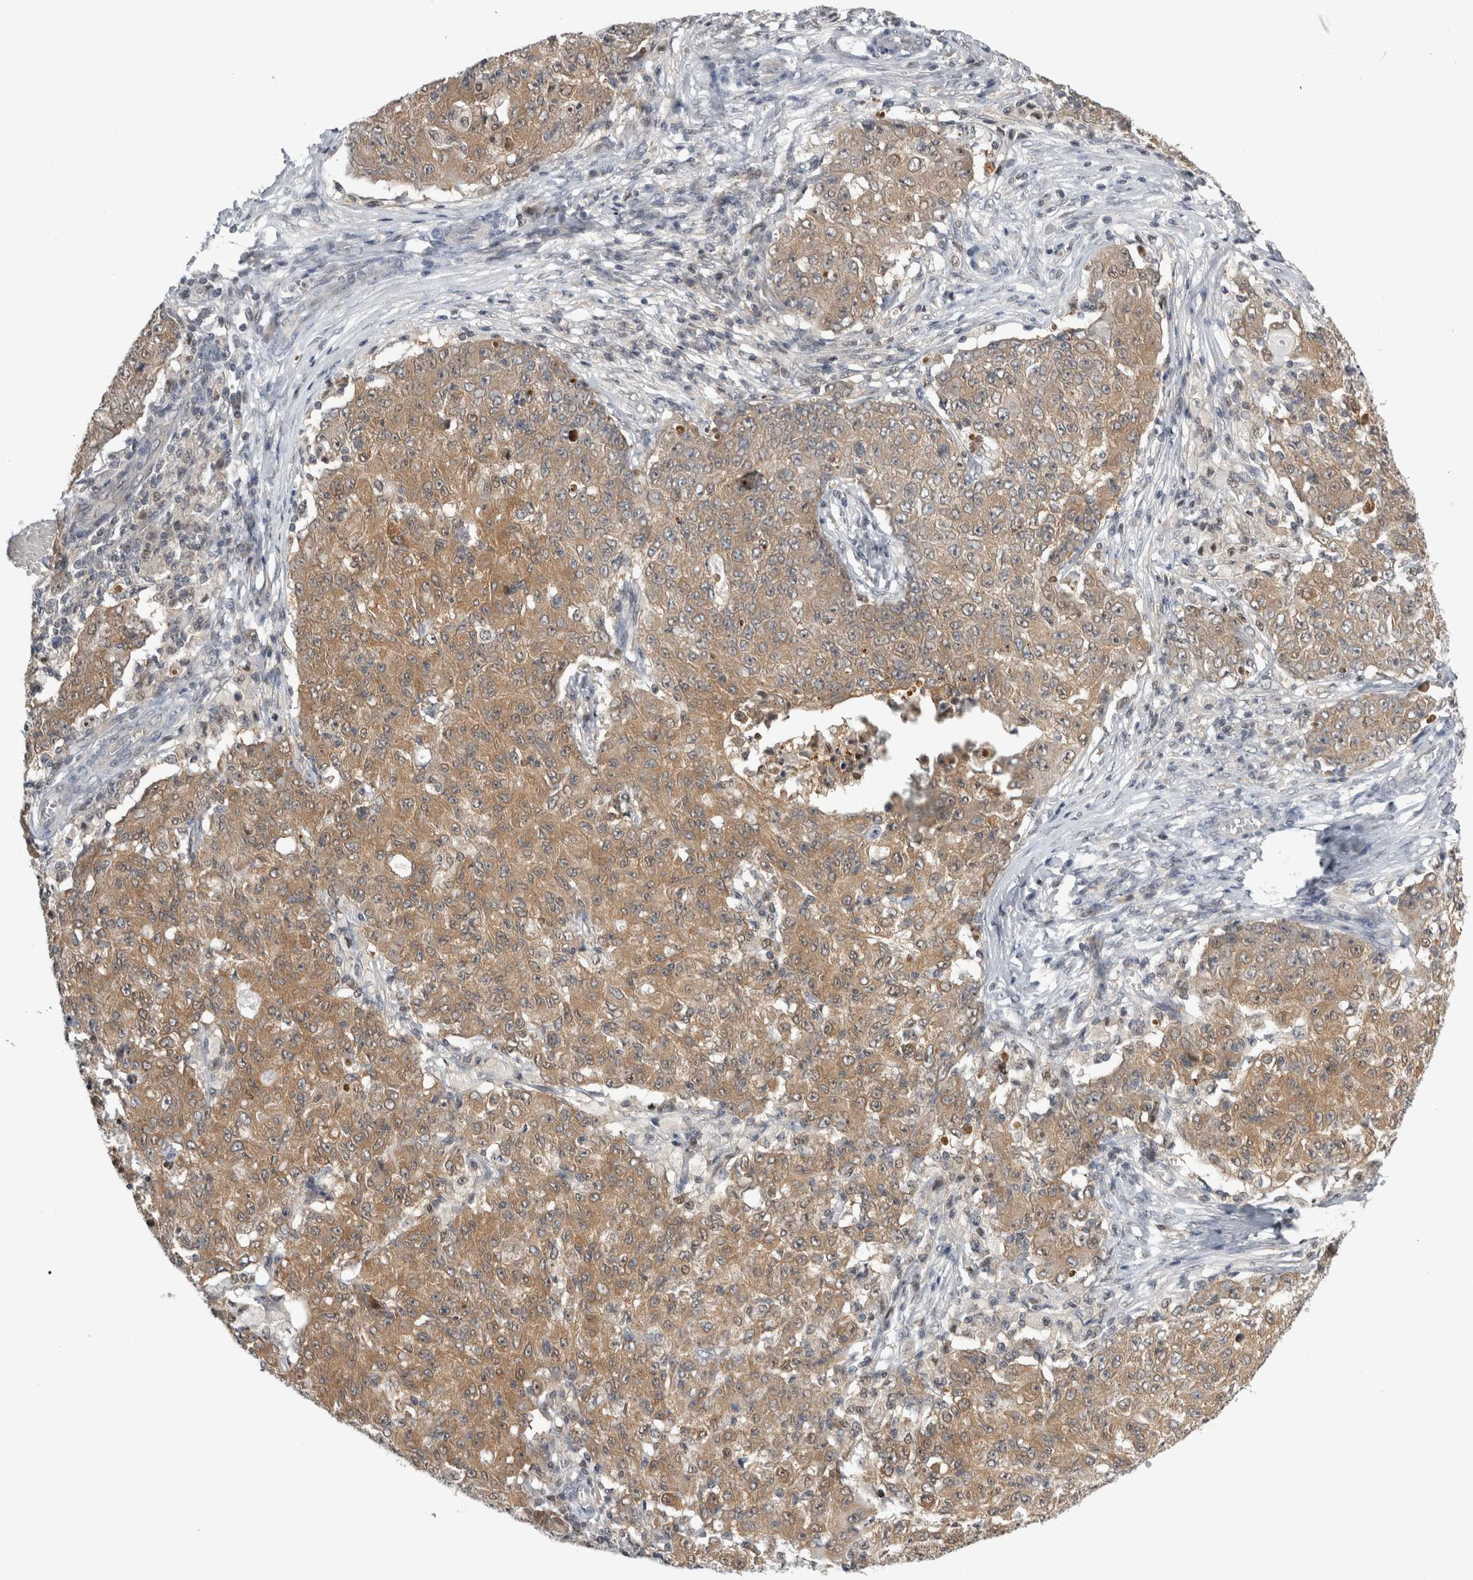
{"staining": {"intensity": "moderate", "quantity": ">75%", "location": "cytoplasmic/membranous"}, "tissue": "ovarian cancer", "cell_type": "Tumor cells", "image_type": "cancer", "snomed": [{"axis": "morphology", "description": "Carcinoma, endometroid"}, {"axis": "topography", "description": "Ovary"}], "caption": "Ovarian cancer was stained to show a protein in brown. There is medium levels of moderate cytoplasmic/membranous positivity in approximately >75% of tumor cells. (DAB IHC with brightfield microscopy, high magnification).", "gene": "PSMB2", "patient": {"sex": "female", "age": 42}}